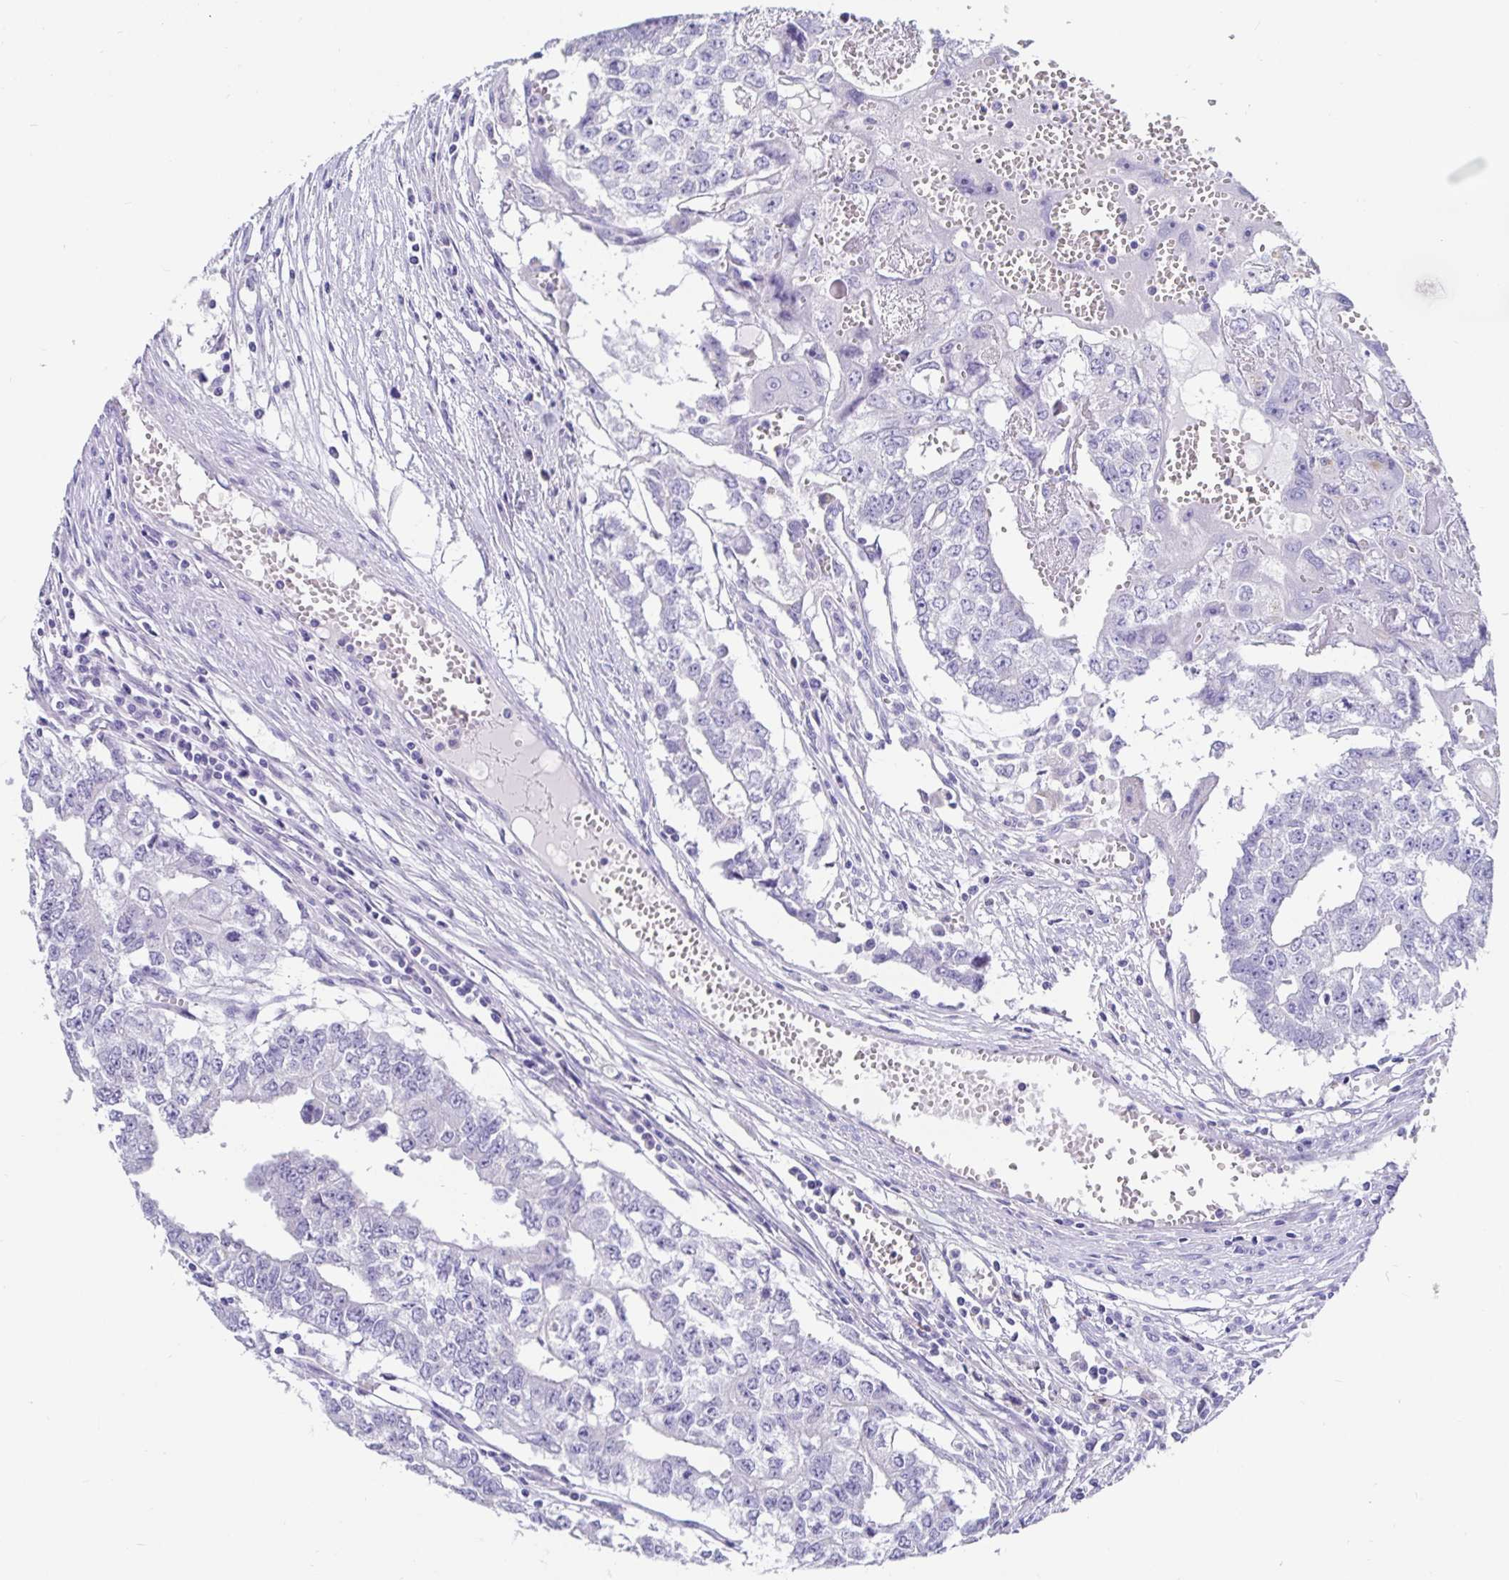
{"staining": {"intensity": "negative", "quantity": "none", "location": "none"}, "tissue": "testis cancer", "cell_type": "Tumor cells", "image_type": "cancer", "snomed": [{"axis": "morphology", "description": "Carcinoma, Embryonal, NOS"}, {"axis": "morphology", "description": "Teratoma, malignant, NOS"}, {"axis": "topography", "description": "Testis"}], "caption": "An IHC histopathology image of testis cancer (malignant teratoma) is shown. There is no staining in tumor cells of testis cancer (malignant teratoma).", "gene": "ZPBP2", "patient": {"sex": "male", "age": 24}}